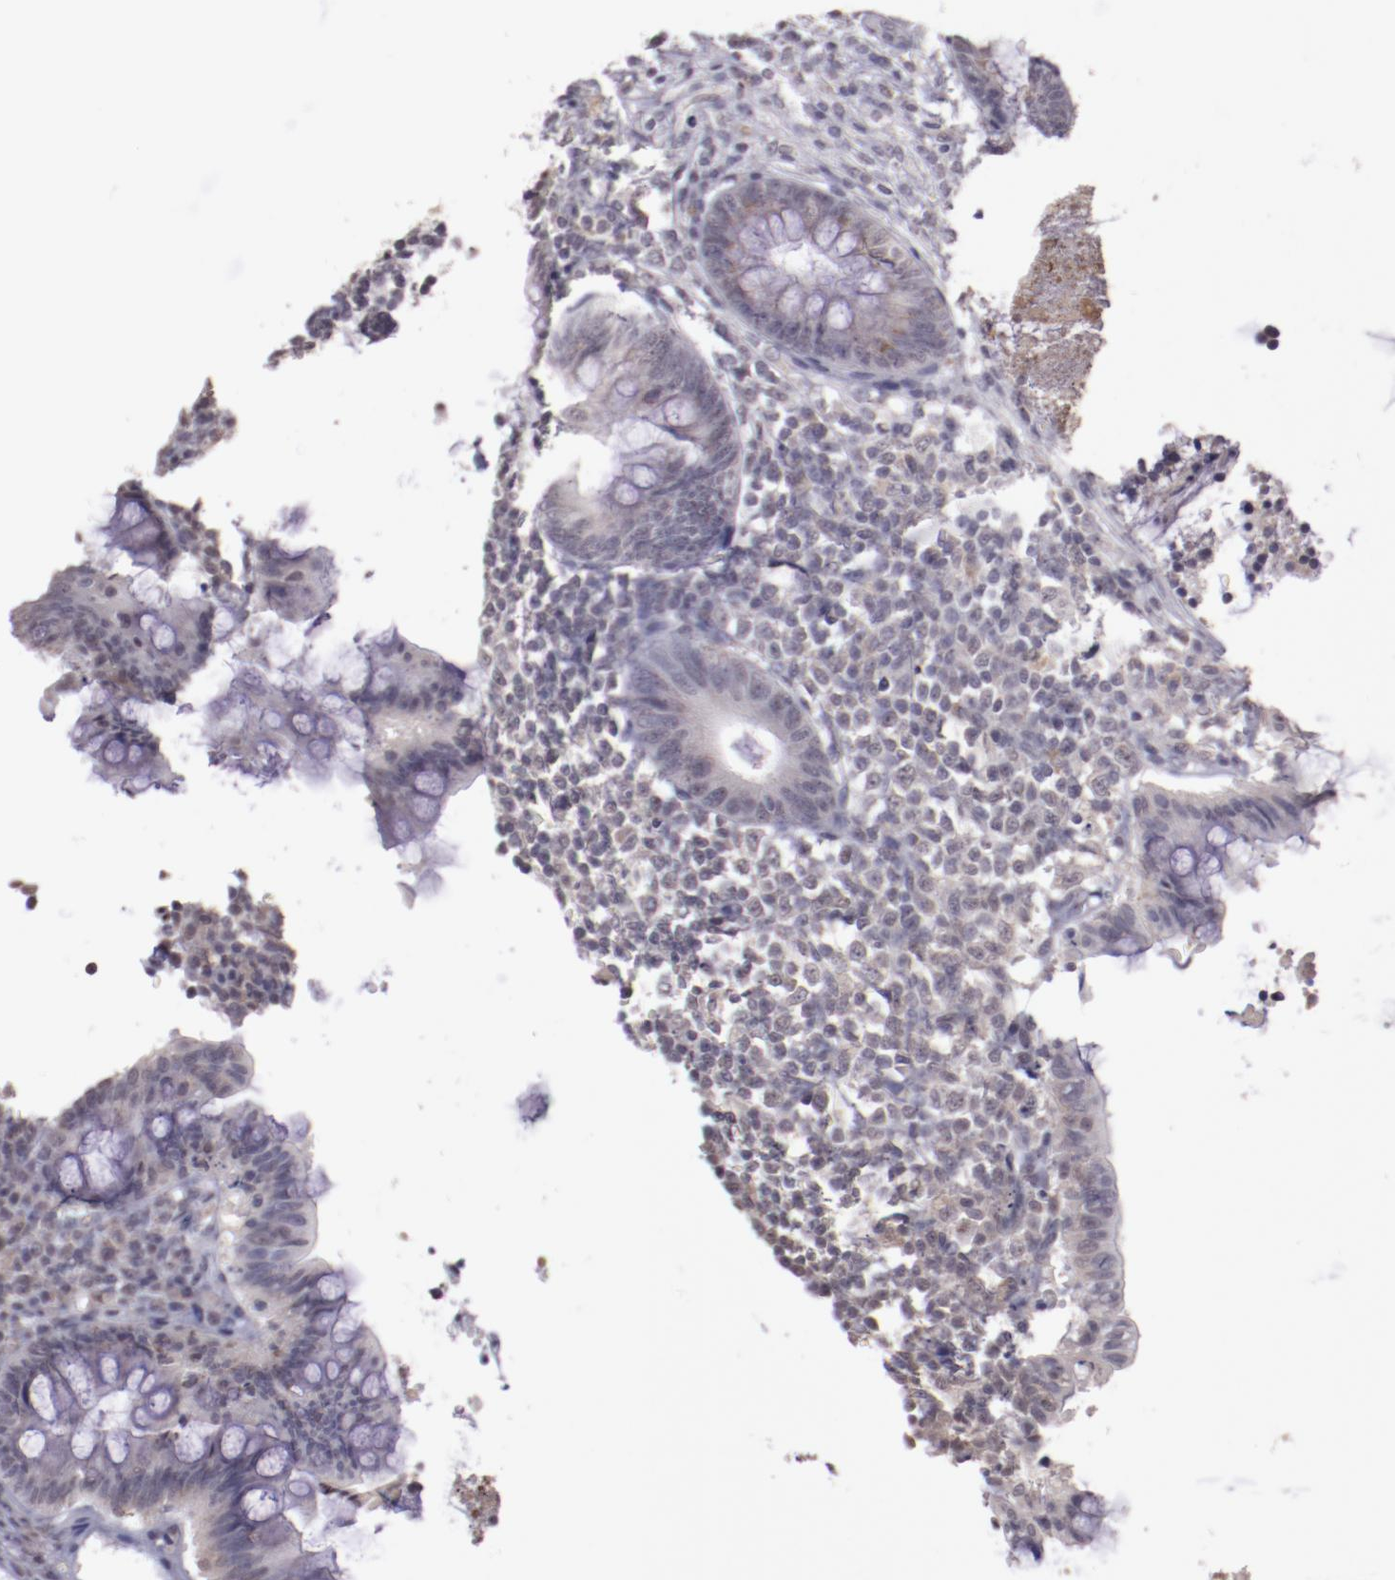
{"staining": {"intensity": "weak", "quantity": "<25%", "location": "cytoplasmic/membranous"}, "tissue": "appendix", "cell_type": "Glandular cells", "image_type": "normal", "snomed": [{"axis": "morphology", "description": "Normal tissue, NOS"}, {"axis": "topography", "description": "Appendix"}], "caption": "Glandular cells are negative for brown protein staining in normal appendix. (DAB IHC with hematoxylin counter stain).", "gene": "NRXN3", "patient": {"sex": "female", "age": 66}}